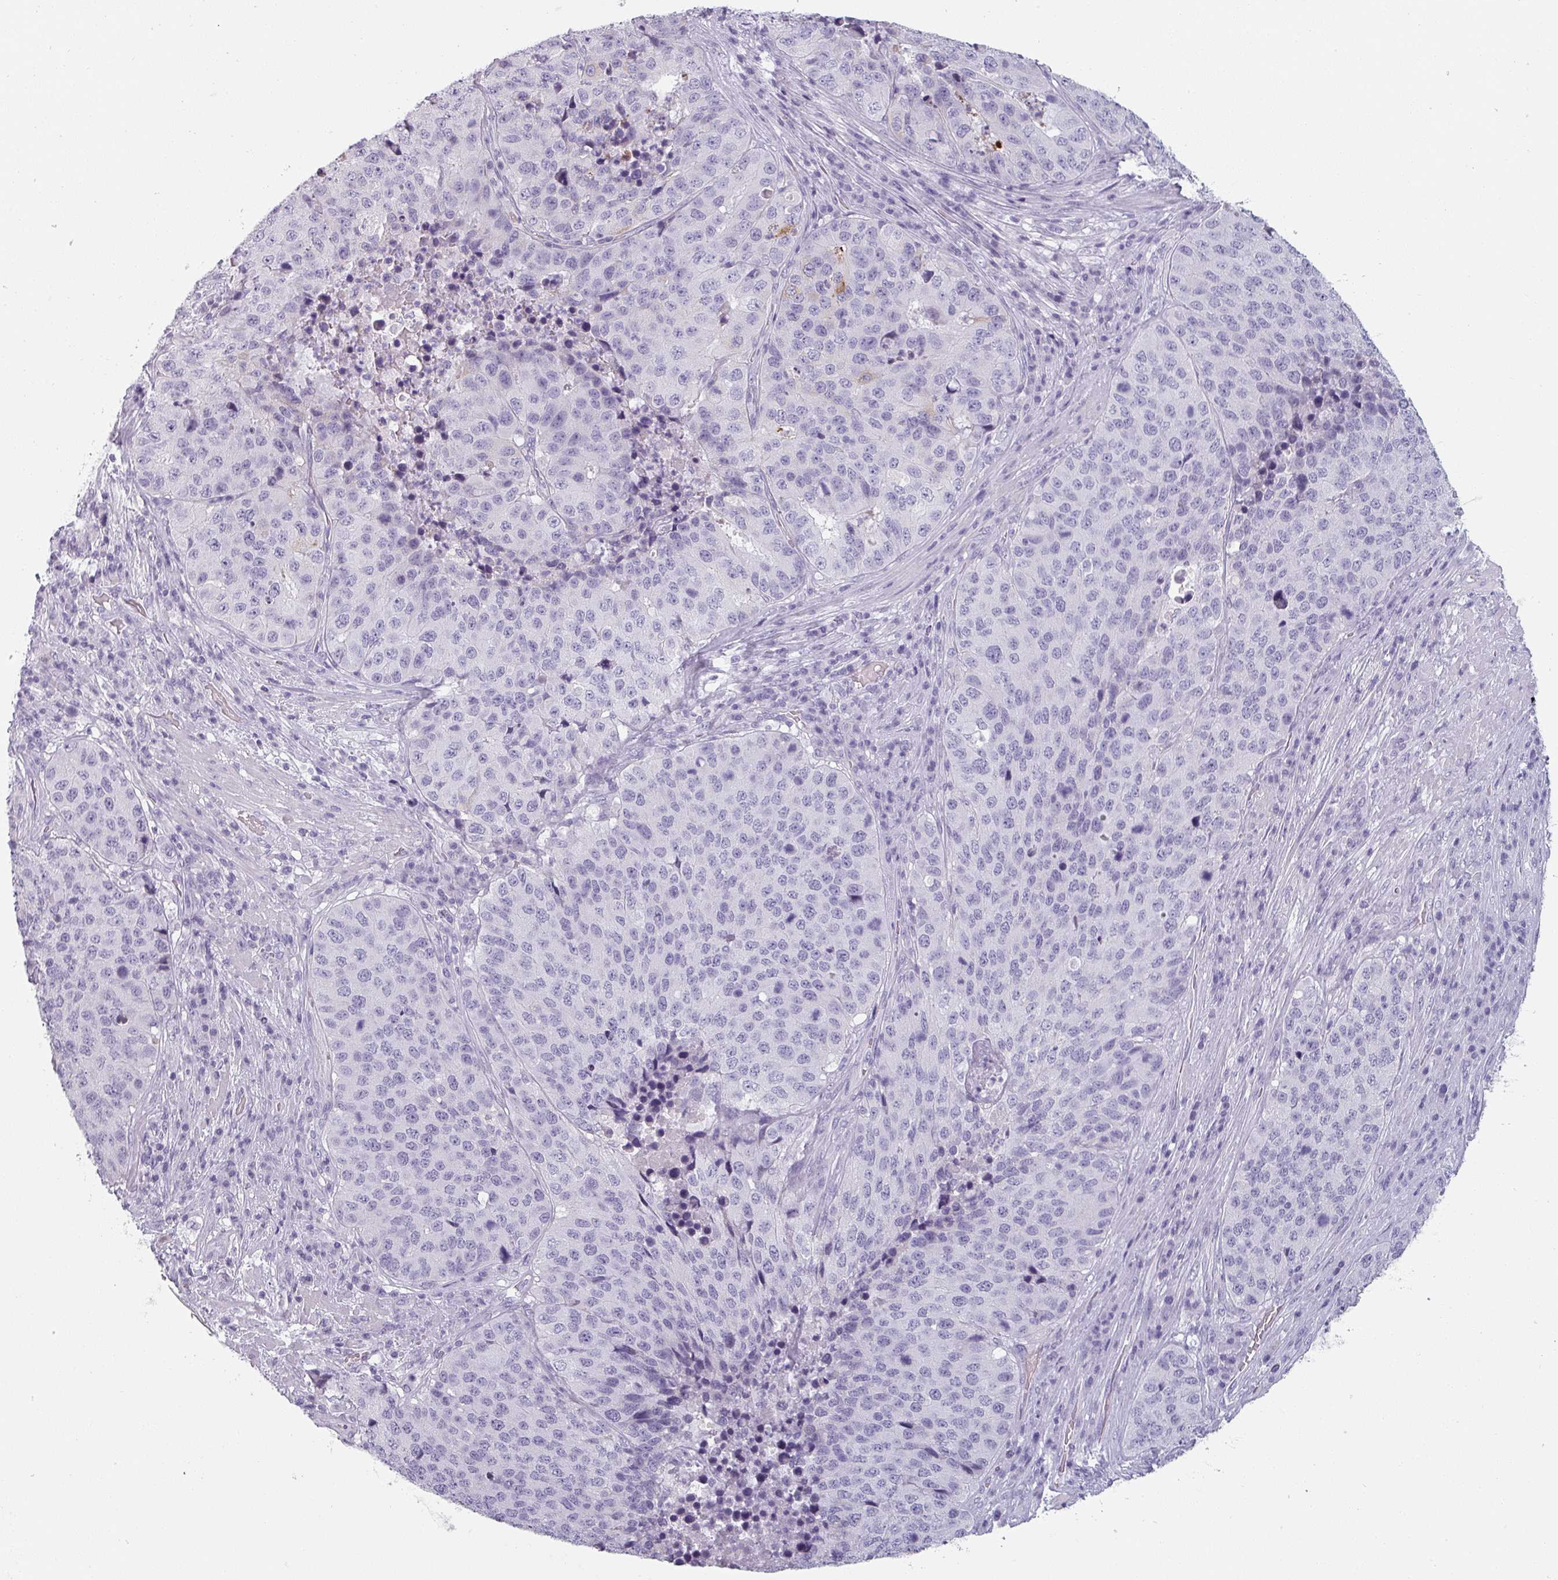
{"staining": {"intensity": "negative", "quantity": "none", "location": "none"}, "tissue": "stomach cancer", "cell_type": "Tumor cells", "image_type": "cancer", "snomed": [{"axis": "morphology", "description": "Adenocarcinoma, NOS"}, {"axis": "topography", "description": "Stomach"}], "caption": "A histopathology image of human stomach cancer (adenocarcinoma) is negative for staining in tumor cells.", "gene": "SFTPA1", "patient": {"sex": "male", "age": 71}}